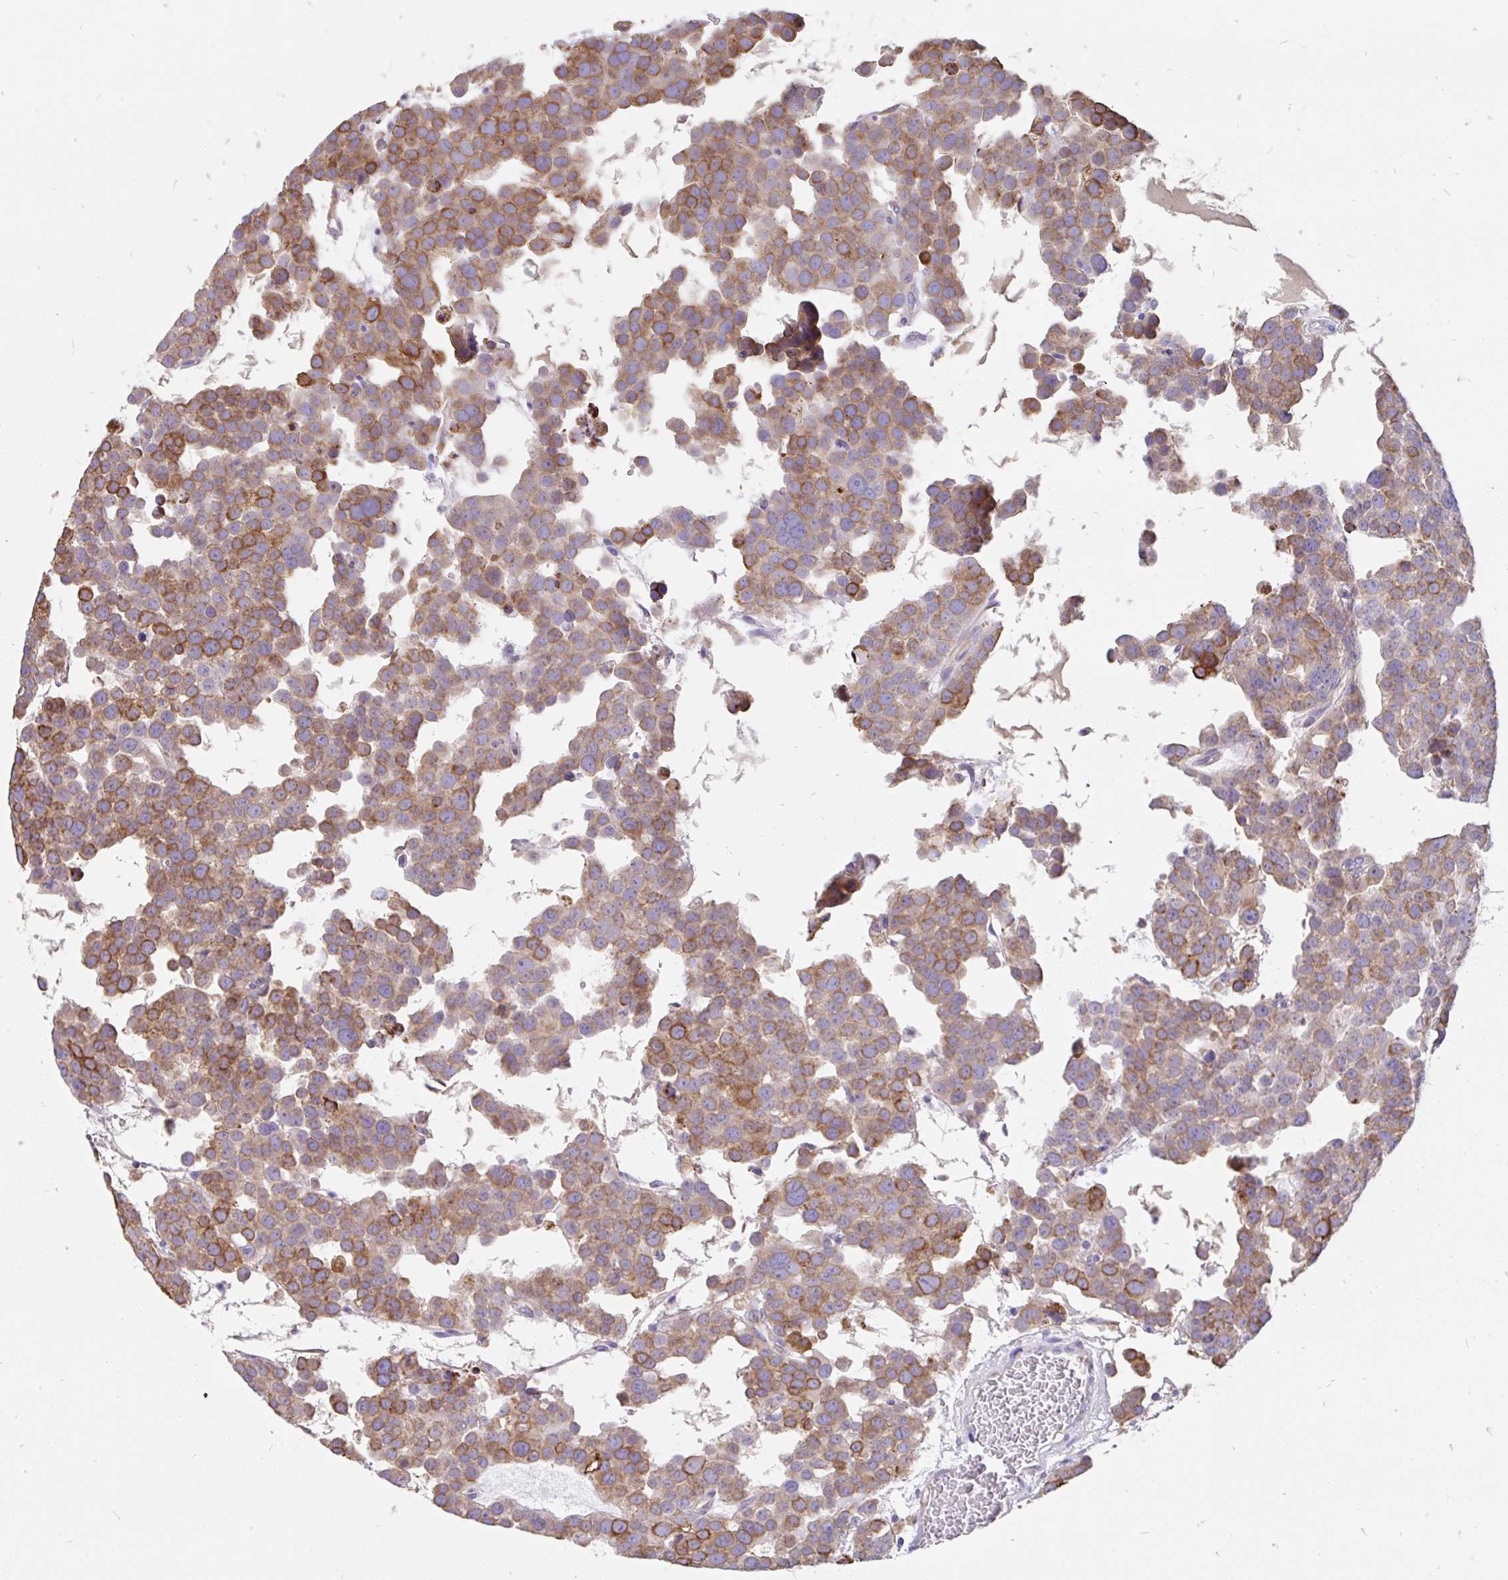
{"staining": {"intensity": "moderate", "quantity": ">75%", "location": "cytoplasmic/membranous"}, "tissue": "testis cancer", "cell_type": "Tumor cells", "image_type": "cancer", "snomed": [{"axis": "morphology", "description": "Seminoma, NOS"}, {"axis": "topography", "description": "Testis"}], "caption": "Seminoma (testis) stained with a brown dye demonstrates moderate cytoplasmic/membranous positive expression in approximately >75% of tumor cells.", "gene": "EML5", "patient": {"sex": "male", "age": 71}}